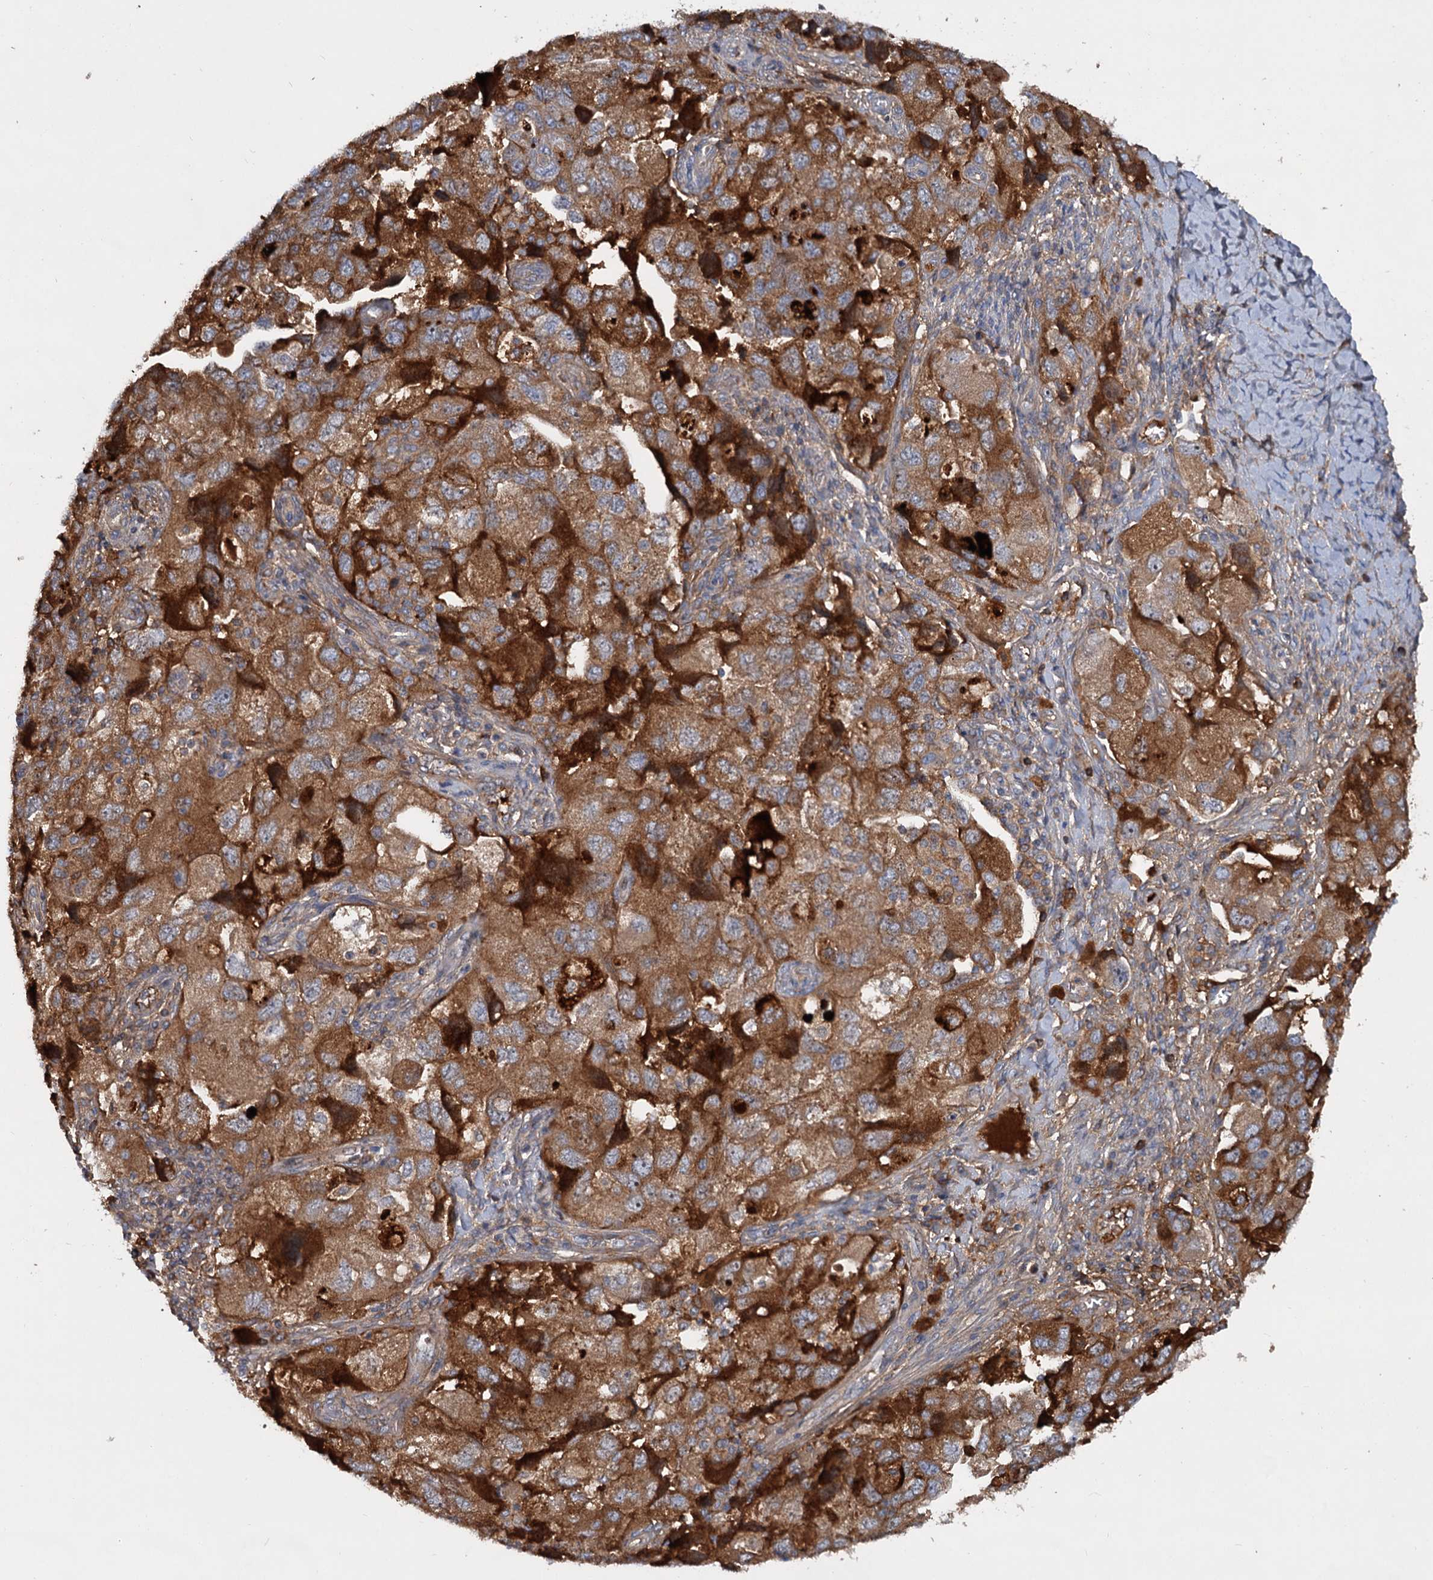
{"staining": {"intensity": "moderate", "quantity": ">75%", "location": "cytoplasmic/membranous"}, "tissue": "ovarian cancer", "cell_type": "Tumor cells", "image_type": "cancer", "snomed": [{"axis": "morphology", "description": "Carcinoma, NOS"}, {"axis": "morphology", "description": "Cystadenocarcinoma, serous, NOS"}, {"axis": "topography", "description": "Ovary"}], "caption": "Human serous cystadenocarcinoma (ovarian) stained for a protein (brown) reveals moderate cytoplasmic/membranous positive expression in about >75% of tumor cells.", "gene": "CHRD", "patient": {"sex": "female", "age": 69}}